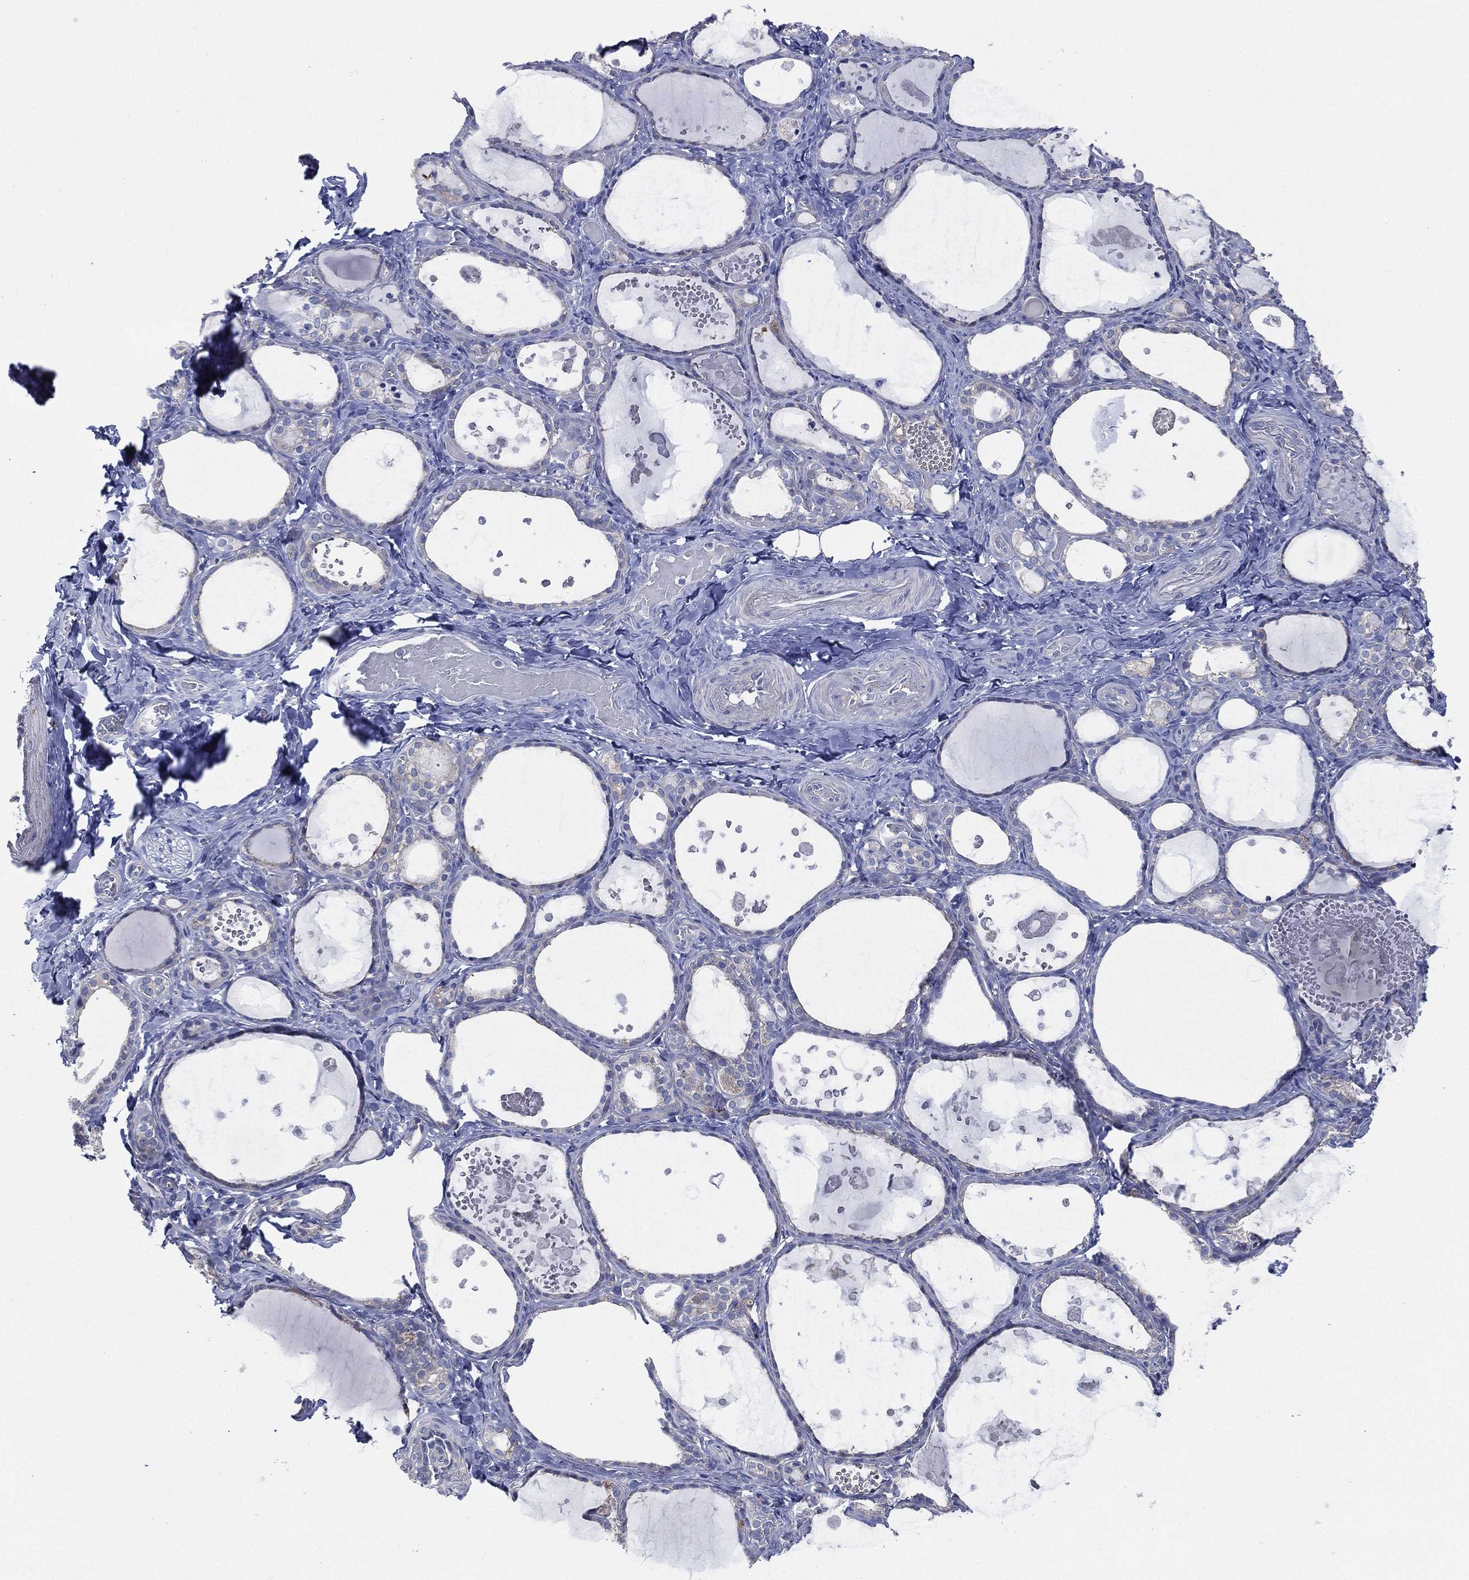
{"staining": {"intensity": "negative", "quantity": "none", "location": "none"}, "tissue": "thyroid gland", "cell_type": "Glandular cells", "image_type": "normal", "snomed": [{"axis": "morphology", "description": "Normal tissue, NOS"}, {"axis": "topography", "description": "Thyroid gland"}], "caption": "High power microscopy histopathology image of an IHC histopathology image of benign thyroid gland, revealing no significant staining in glandular cells.", "gene": "ATP8A2", "patient": {"sex": "female", "age": 56}}